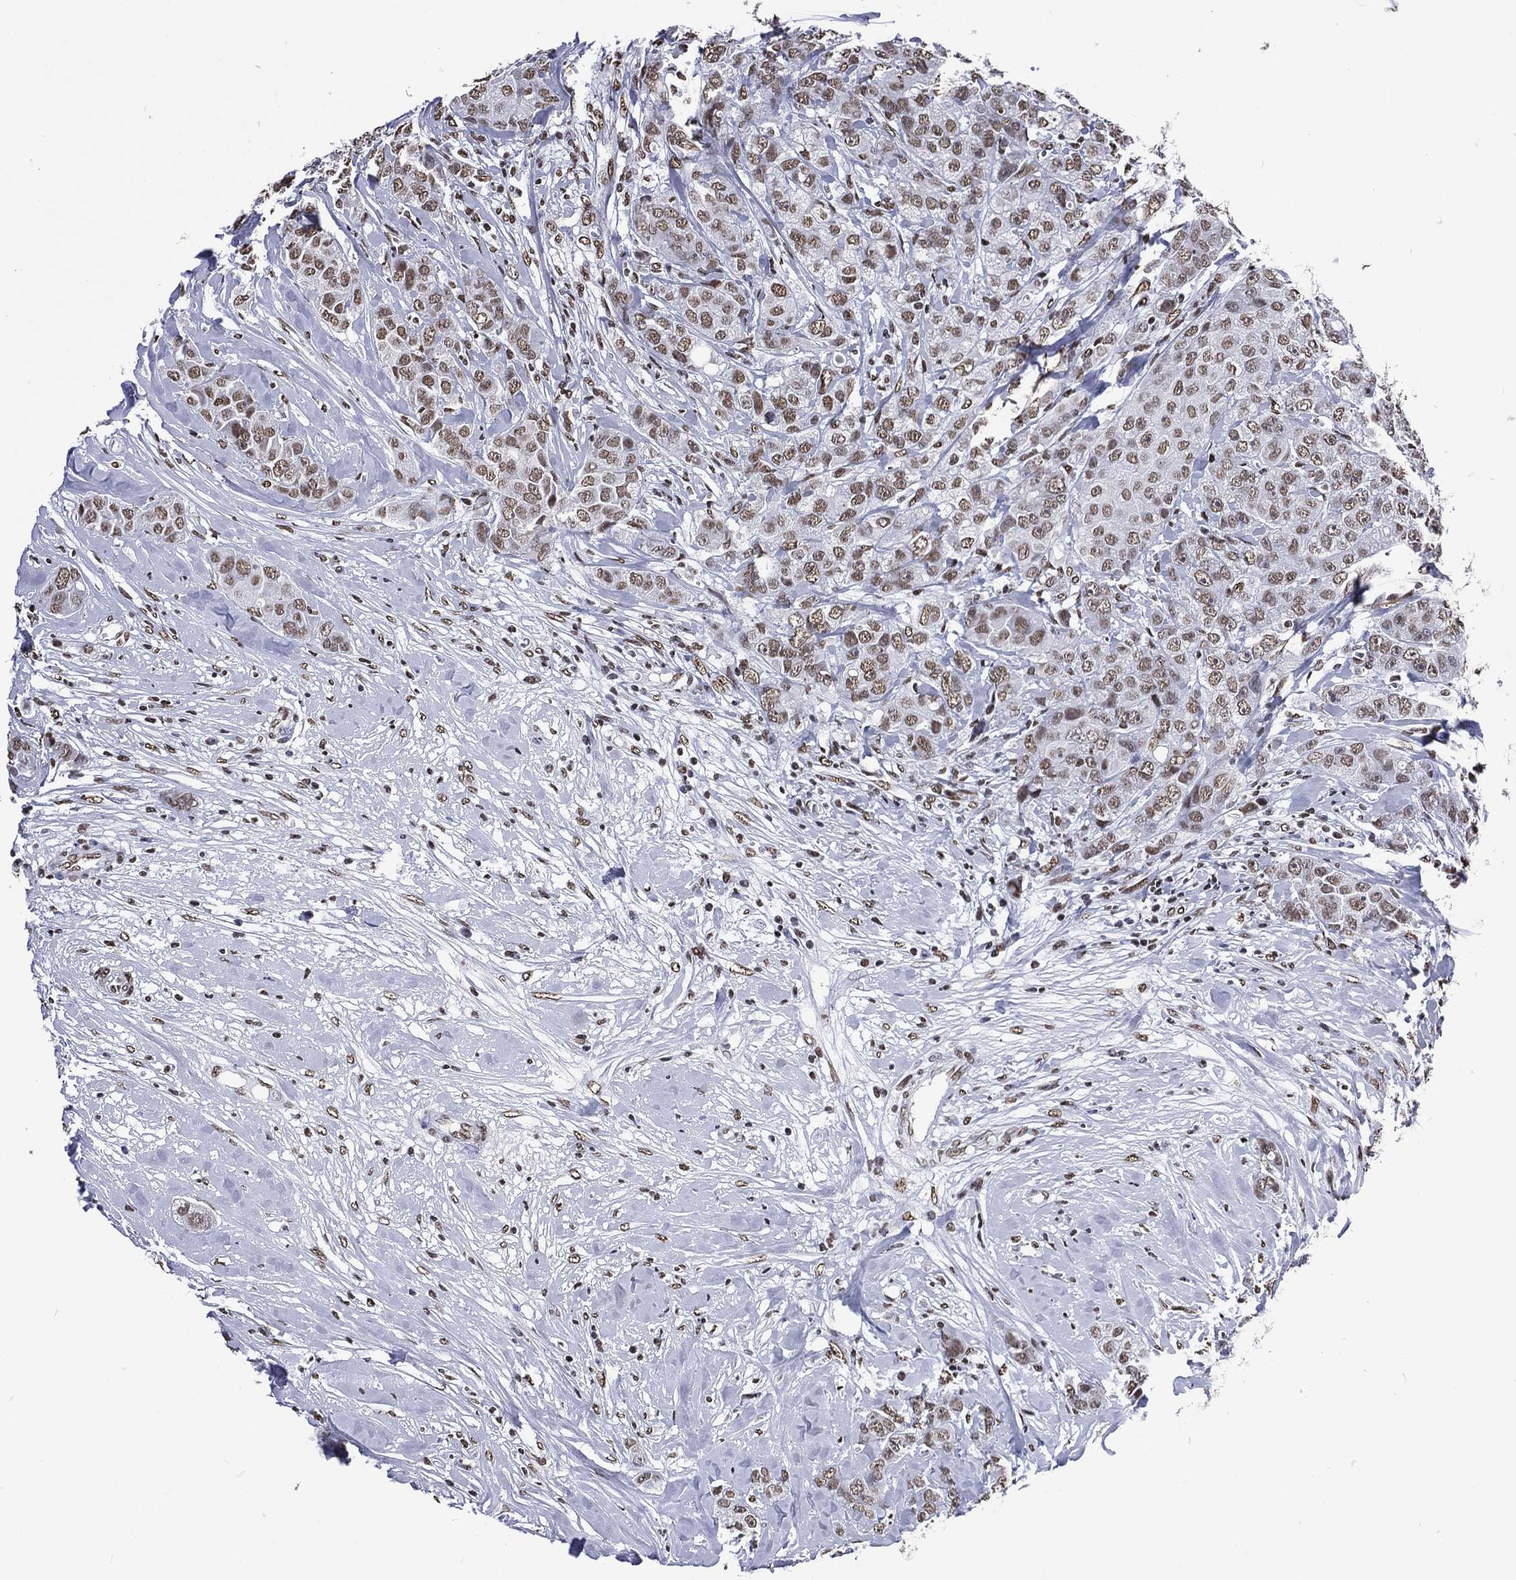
{"staining": {"intensity": "moderate", "quantity": ">75%", "location": "nuclear"}, "tissue": "breast cancer", "cell_type": "Tumor cells", "image_type": "cancer", "snomed": [{"axis": "morphology", "description": "Duct carcinoma"}, {"axis": "topography", "description": "Breast"}], "caption": "Moderate nuclear protein expression is appreciated in about >75% of tumor cells in breast cancer (invasive ductal carcinoma).", "gene": "RETREG2", "patient": {"sex": "female", "age": 43}}